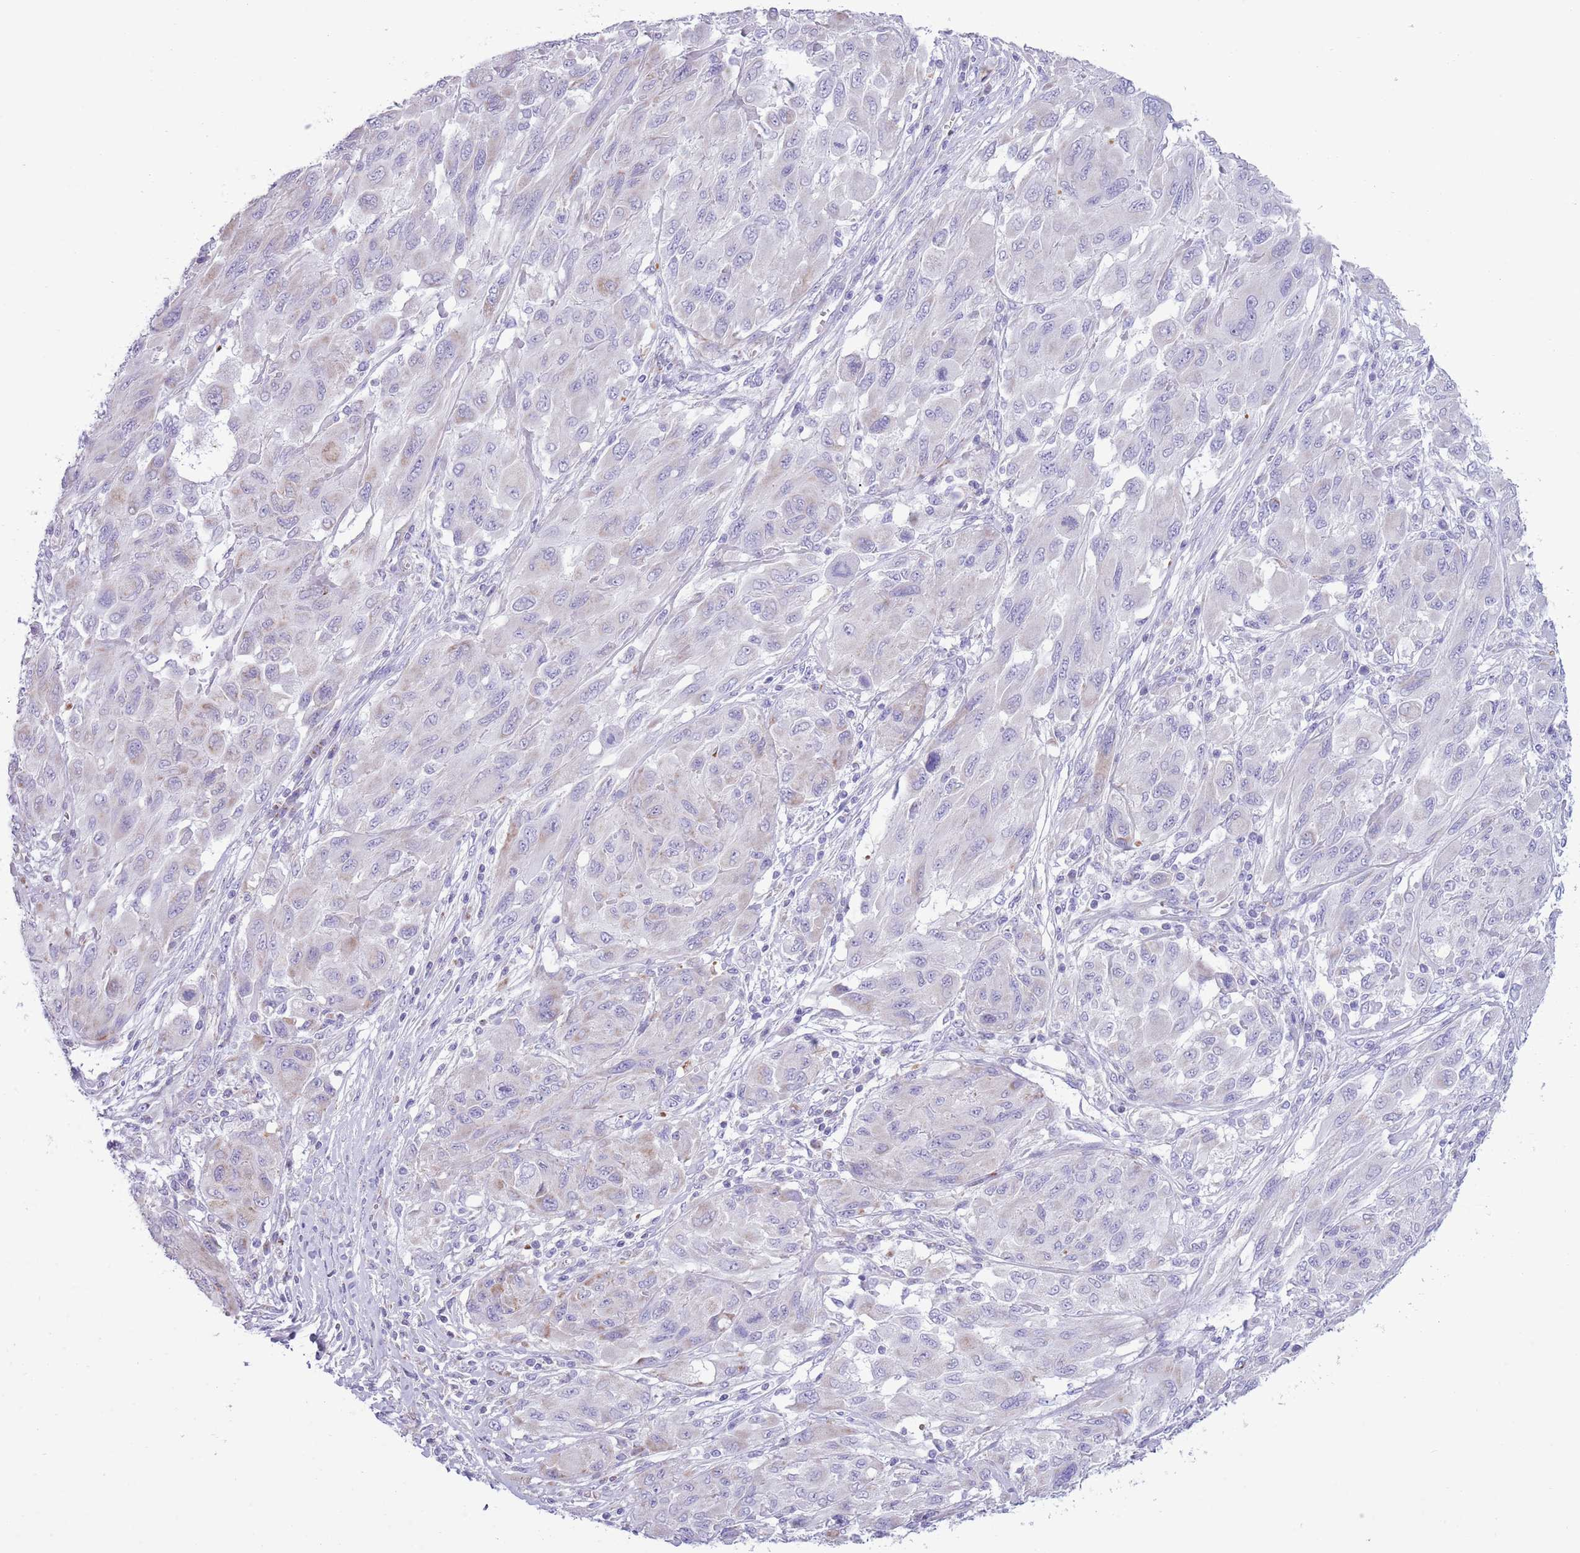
{"staining": {"intensity": "negative", "quantity": "none", "location": "none"}, "tissue": "melanoma", "cell_type": "Tumor cells", "image_type": "cancer", "snomed": [{"axis": "morphology", "description": "Malignant melanoma, NOS"}, {"axis": "topography", "description": "Skin"}], "caption": "An immunohistochemistry (IHC) histopathology image of malignant melanoma is shown. There is no staining in tumor cells of malignant melanoma.", "gene": "MOCOS", "patient": {"sex": "female", "age": 91}}